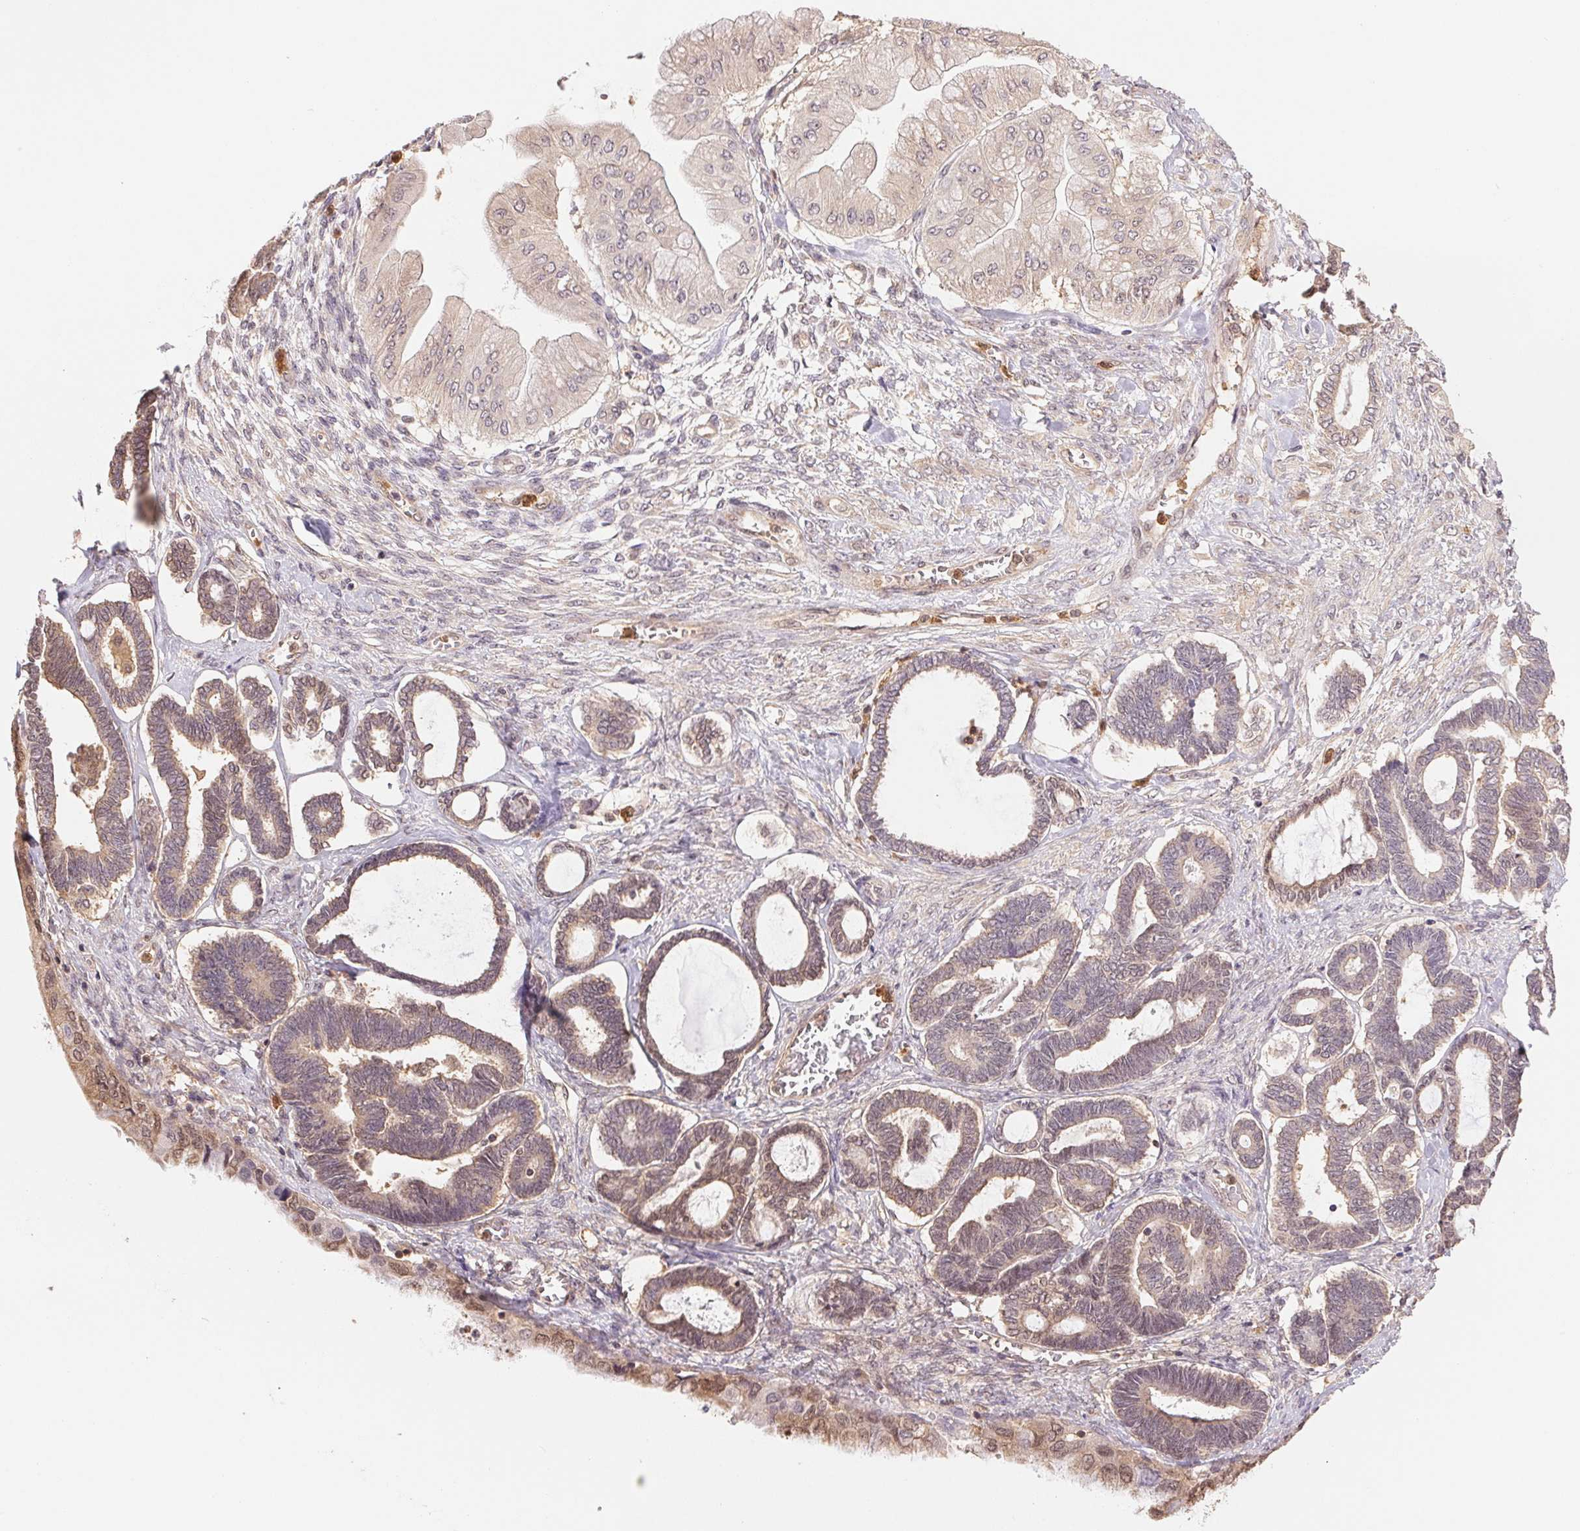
{"staining": {"intensity": "weak", "quantity": ">75%", "location": "cytoplasmic/membranous,nuclear"}, "tissue": "ovarian cancer", "cell_type": "Tumor cells", "image_type": "cancer", "snomed": [{"axis": "morphology", "description": "Carcinoma, endometroid"}, {"axis": "topography", "description": "Ovary"}], "caption": "Endometroid carcinoma (ovarian) was stained to show a protein in brown. There is low levels of weak cytoplasmic/membranous and nuclear expression in about >75% of tumor cells.", "gene": "CDC123", "patient": {"sex": "female", "age": 70}}